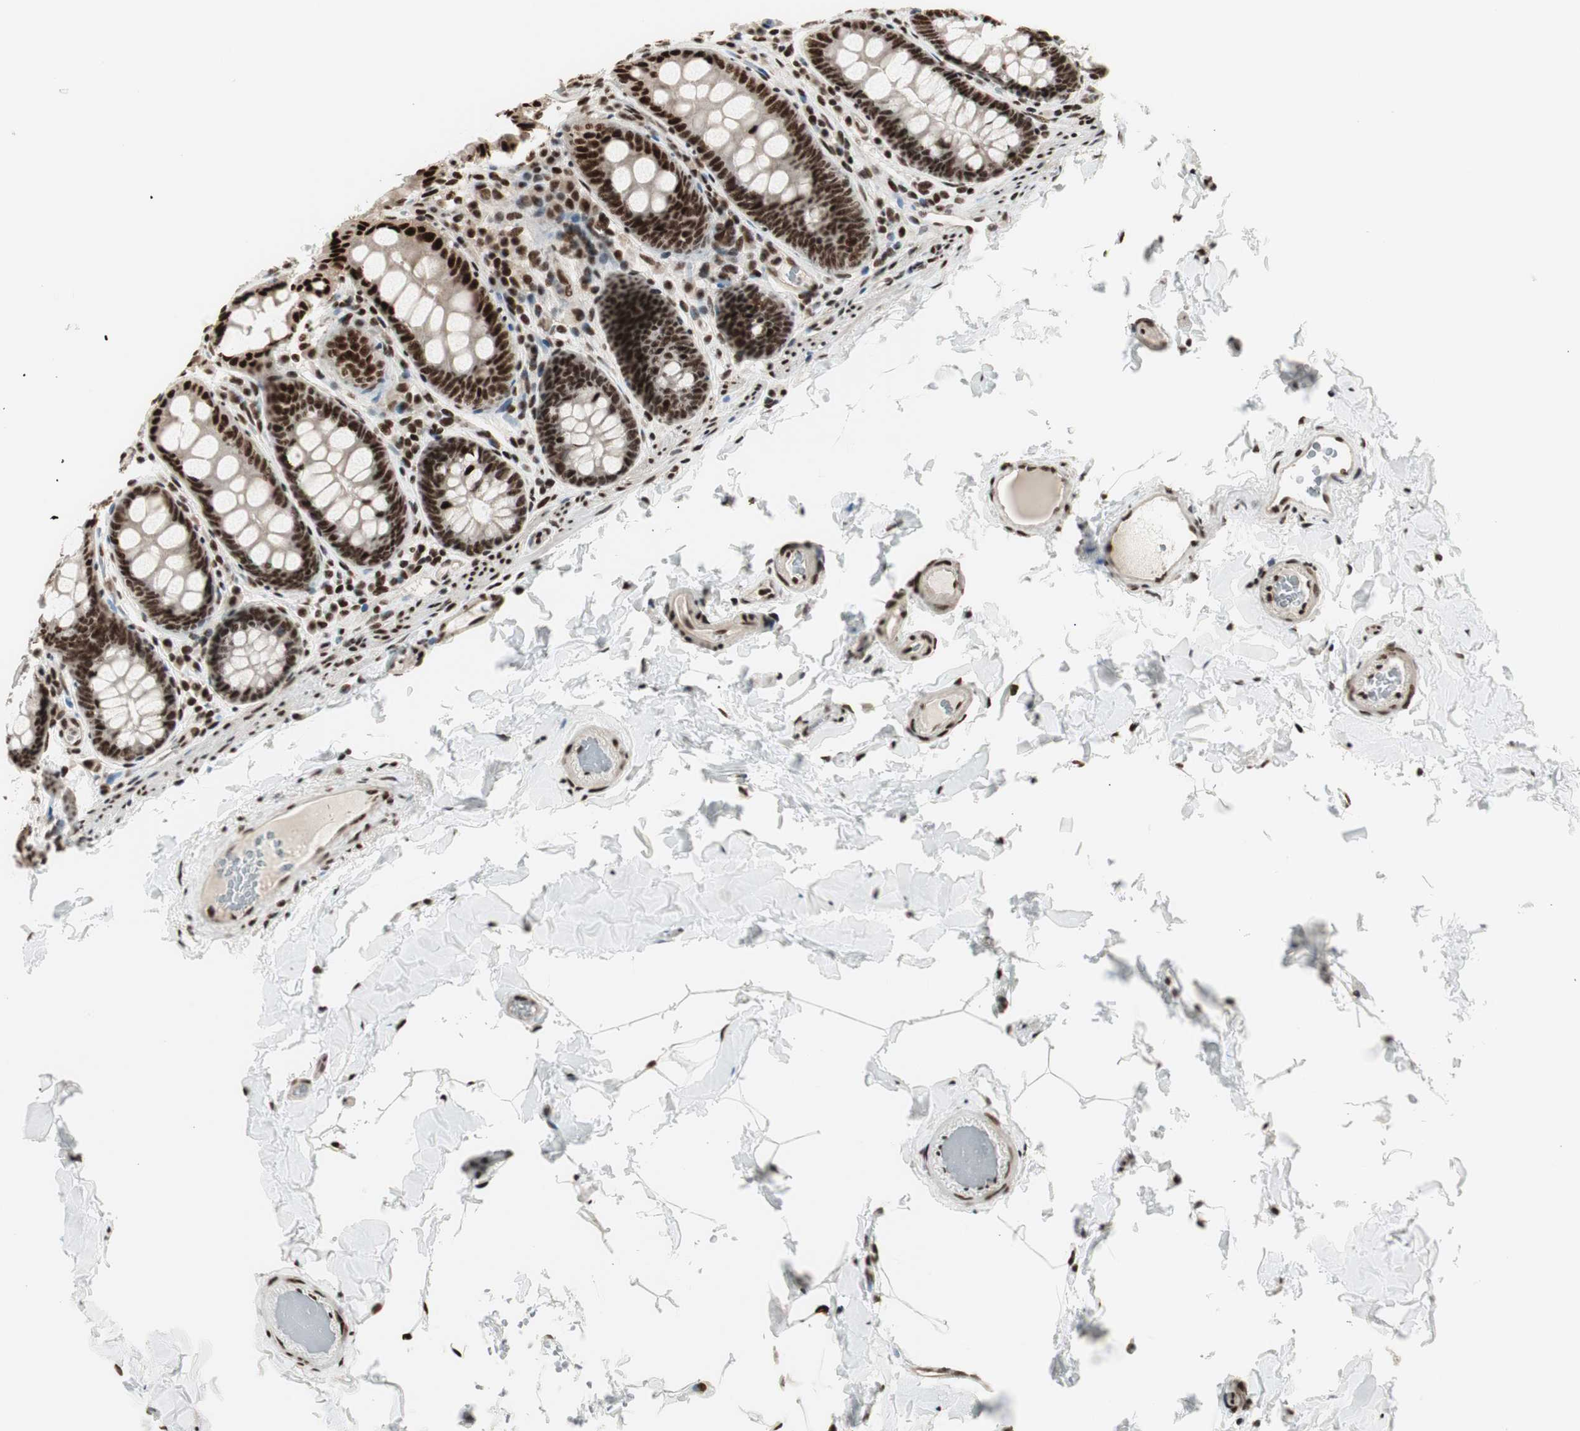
{"staining": {"intensity": "strong", "quantity": ">75%", "location": "nuclear"}, "tissue": "colon", "cell_type": "Endothelial cells", "image_type": "normal", "snomed": [{"axis": "morphology", "description": "Normal tissue, NOS"}, {"axis": "topography", "description": "Colon"}], "caption": "Strong nuclear protein expression is seen in approximately >75% of endothelial cells in colon.", "gene": "HEXIM1", "patient": {"sex": "female", "age": 61}}